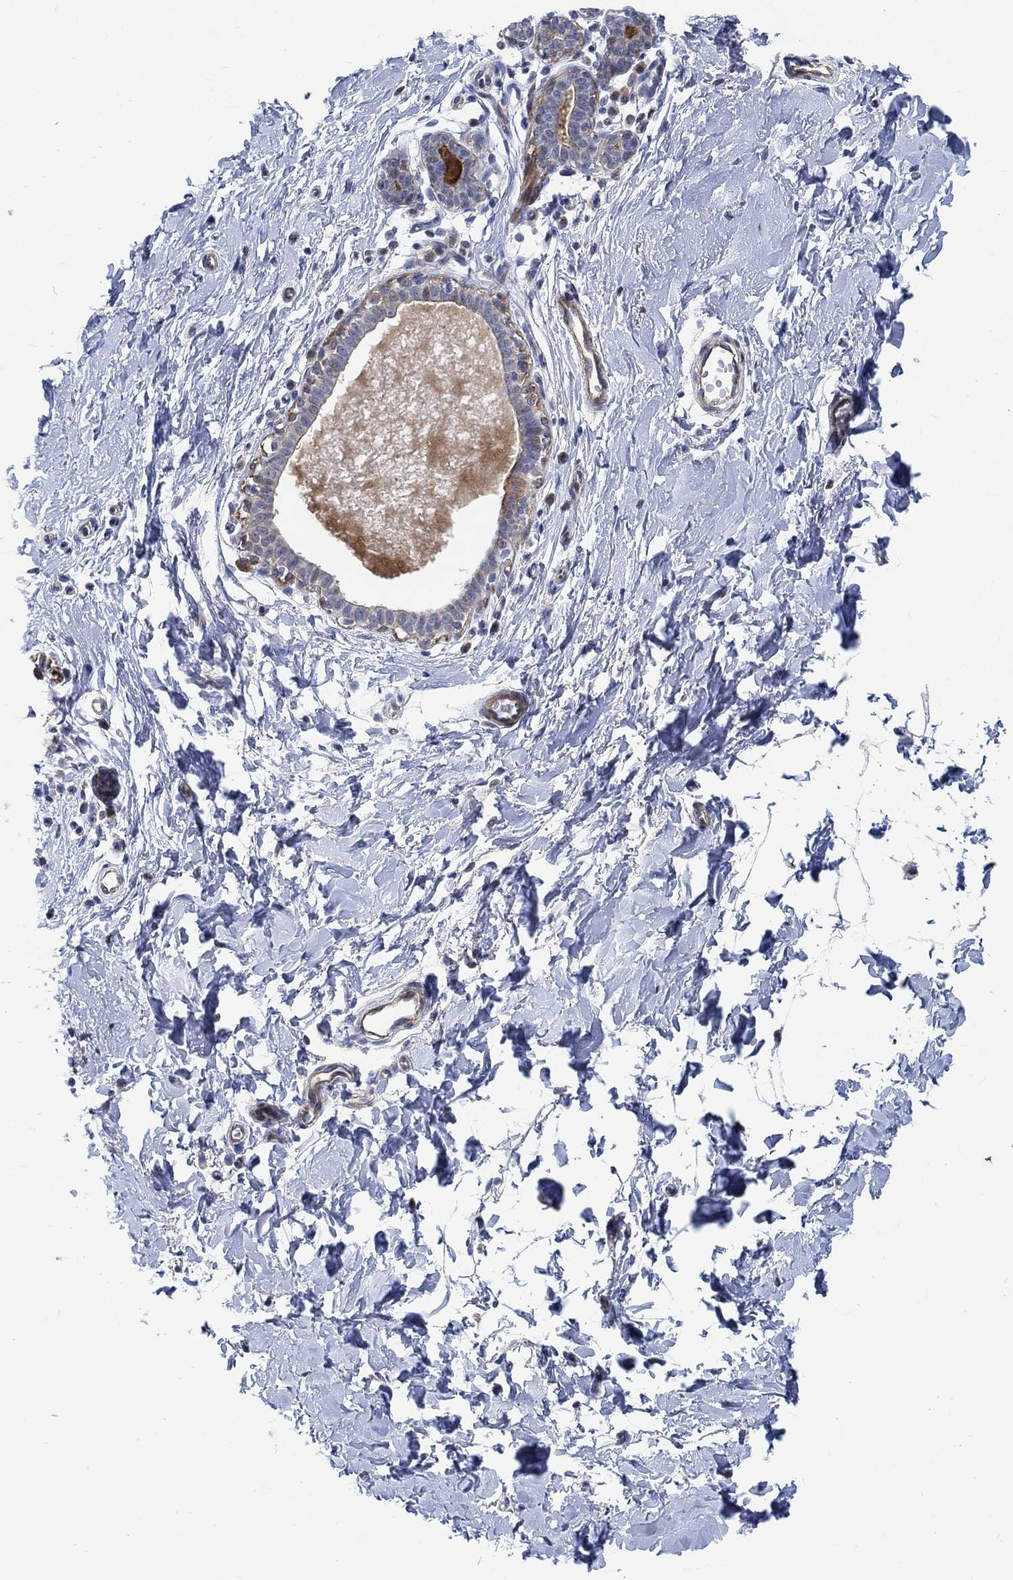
{"staining": {"intensity": "negative", "quantity": "none", "location": "none"}, "tissue": "breast", "cell_type": "Adipocytes", "image_type": "normal", "snomed": [{"axis": "morphology", "description": "Normal tissue, NOS"}, {"axis": "topography", "description": "Breast"}], "caption": "This is an immunohistochemistry (IHC) image of unremarkable human breast. There is no expression in adipocytes.", "gene": "KCNH8", "patient": {"sex": "female", "age": 37}}